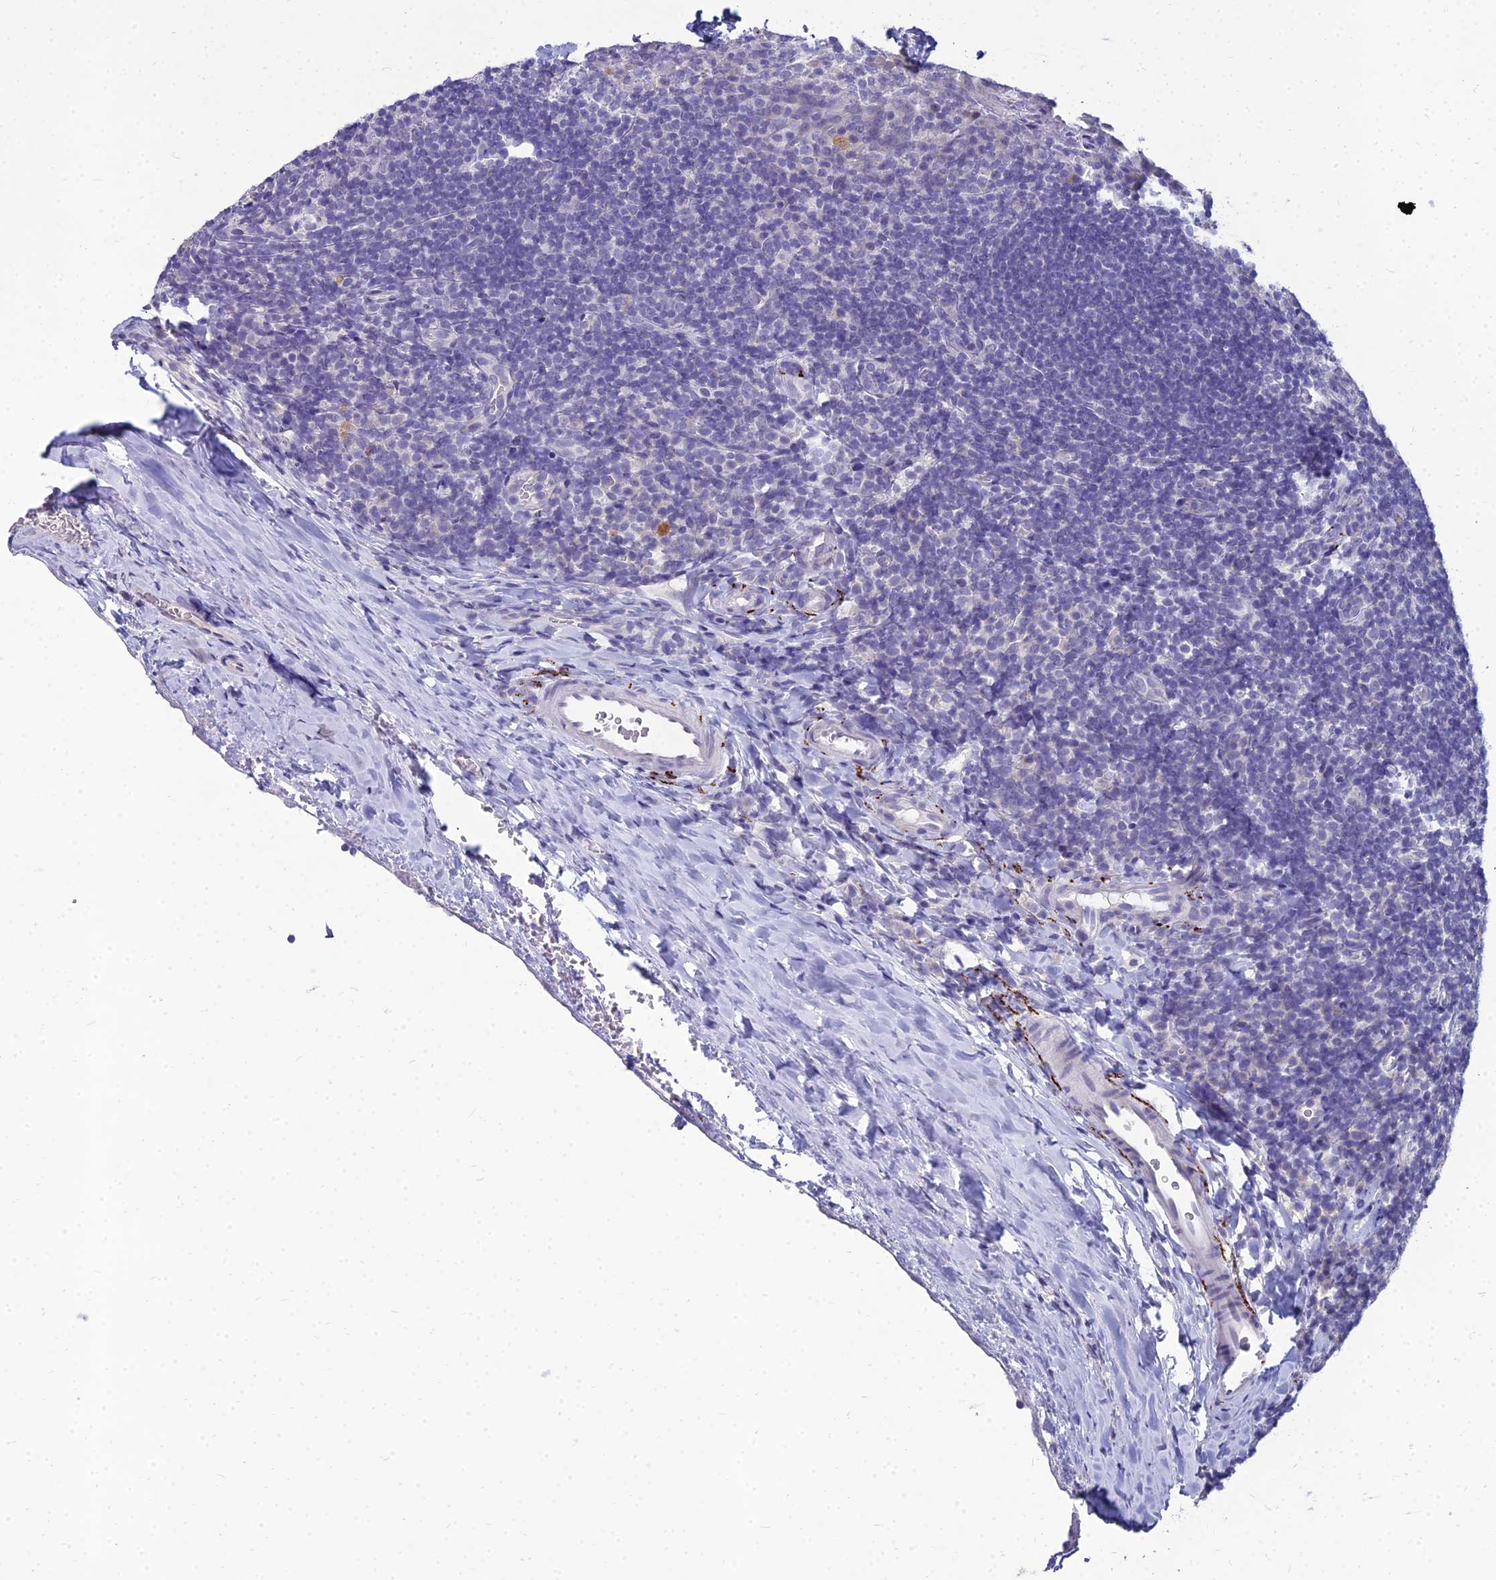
{"staining": {"intensity": "negative", "quantity": "none", "location": "none"}, "tissue": "tonsil", "cell_type": "Germinal center cells", "image_type": "normal", "snomed": [{"axis": "morphology", "description": "Normal tissue, NOS"}, {"axis": "topography", "description": "Tonsil"}], "caption": "The IHC photomicrograph has no significant expression in germinal center cells of tonsil. (DAB (3,3'-diaminobenzidine) immunohistochemistry with hematoxylin counter stain).", "gene": "NPY", "patient": {"sex": "male", "age": 17}}